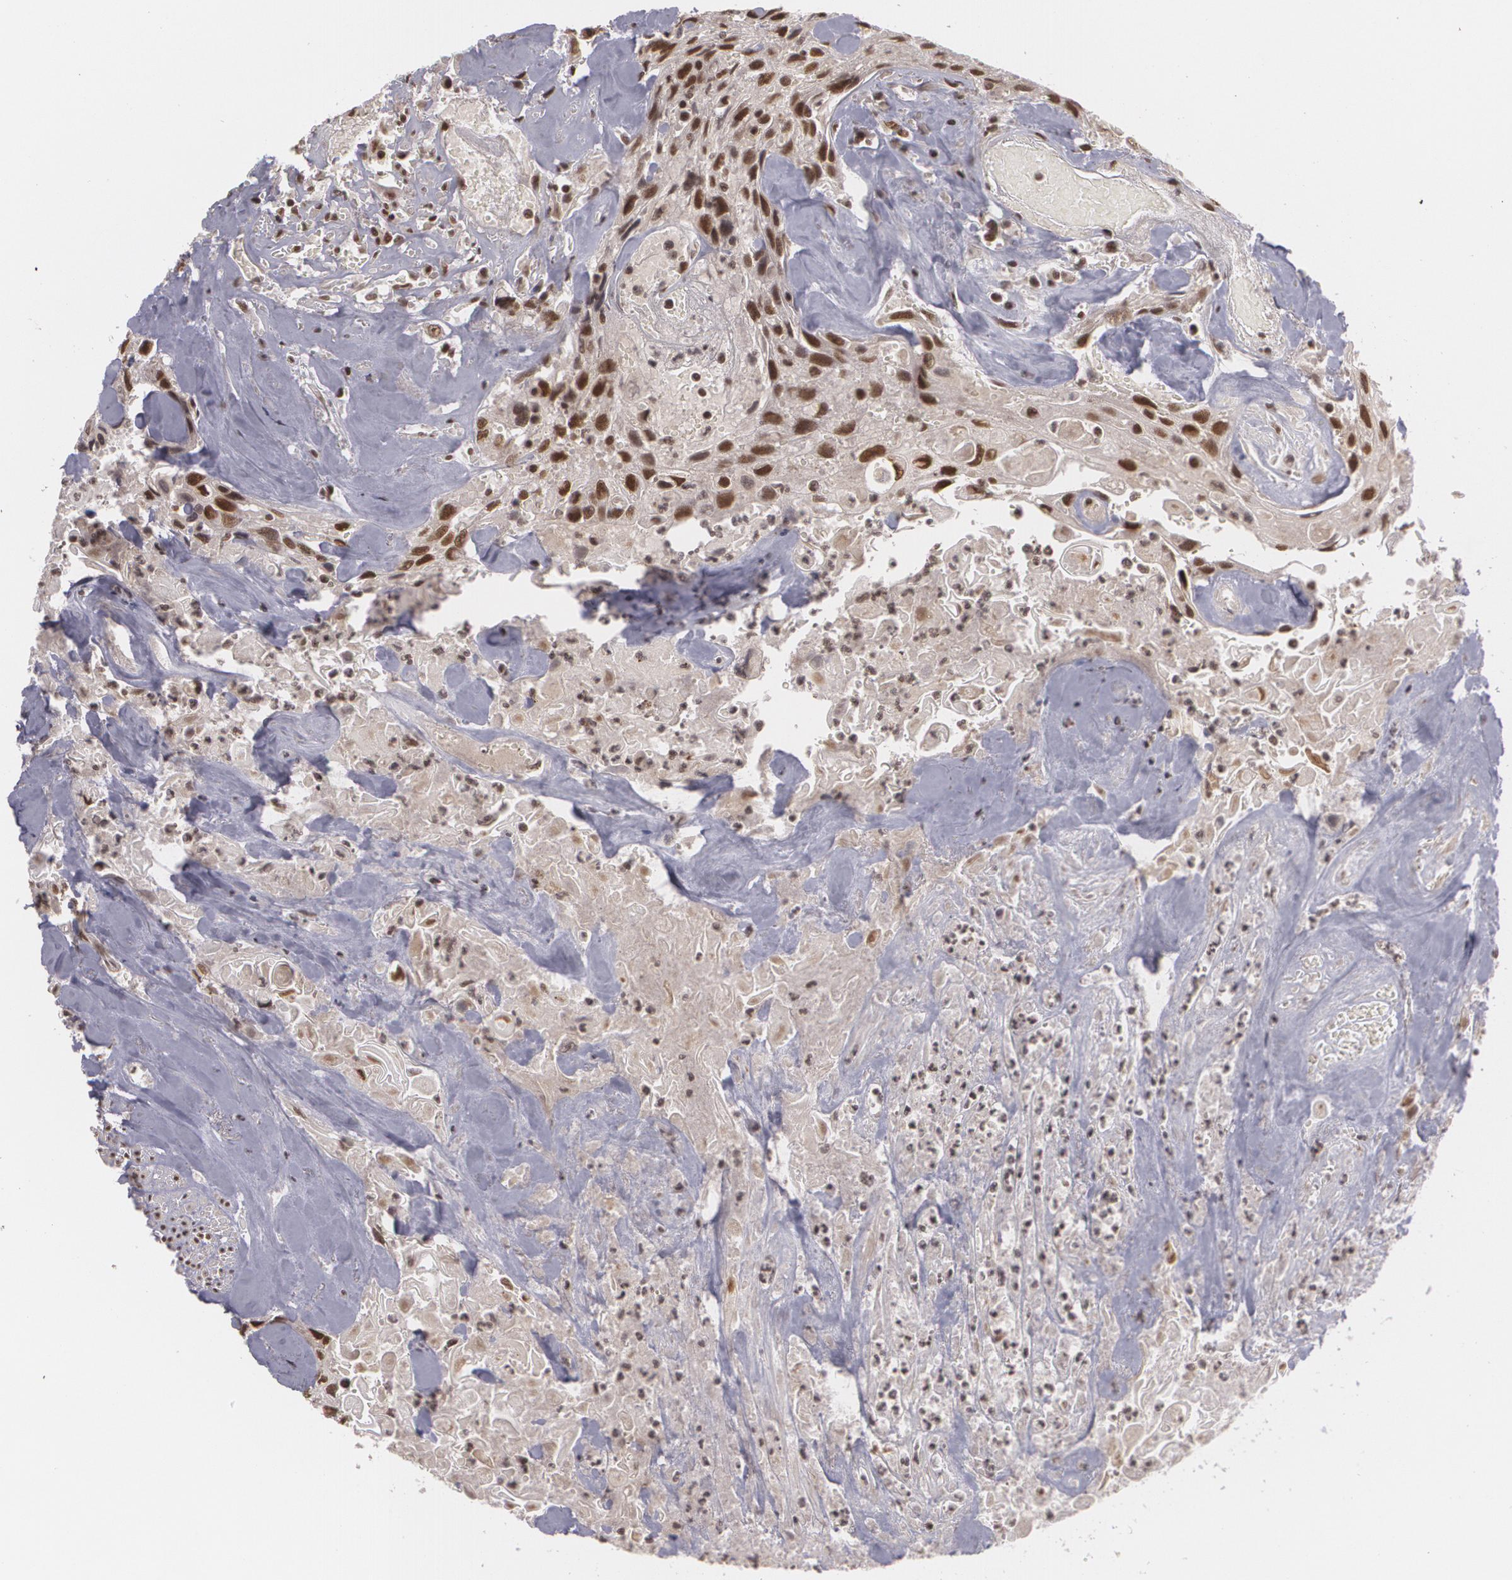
{"staining": {"intensity": "strong", "quantity": ">75%", "location": "nuclear"}, "tissue": "urothelial cancer", "cell_type": "Tumor cells", "image_type": "cancer", "snomed": [{"axis": "morphology", "description": "Urothelial carcinoma, High grade"}, {"axis": "topography", "description": "Urinary bladder"}], "caption": "Urothelial carcinoma (high-grade) stained for a protein (brown) displays strong nuclear positive expression in about >75% of tumor cells.", "gene": "RXRB", "patient": {"sex": "female", "age": 84}}